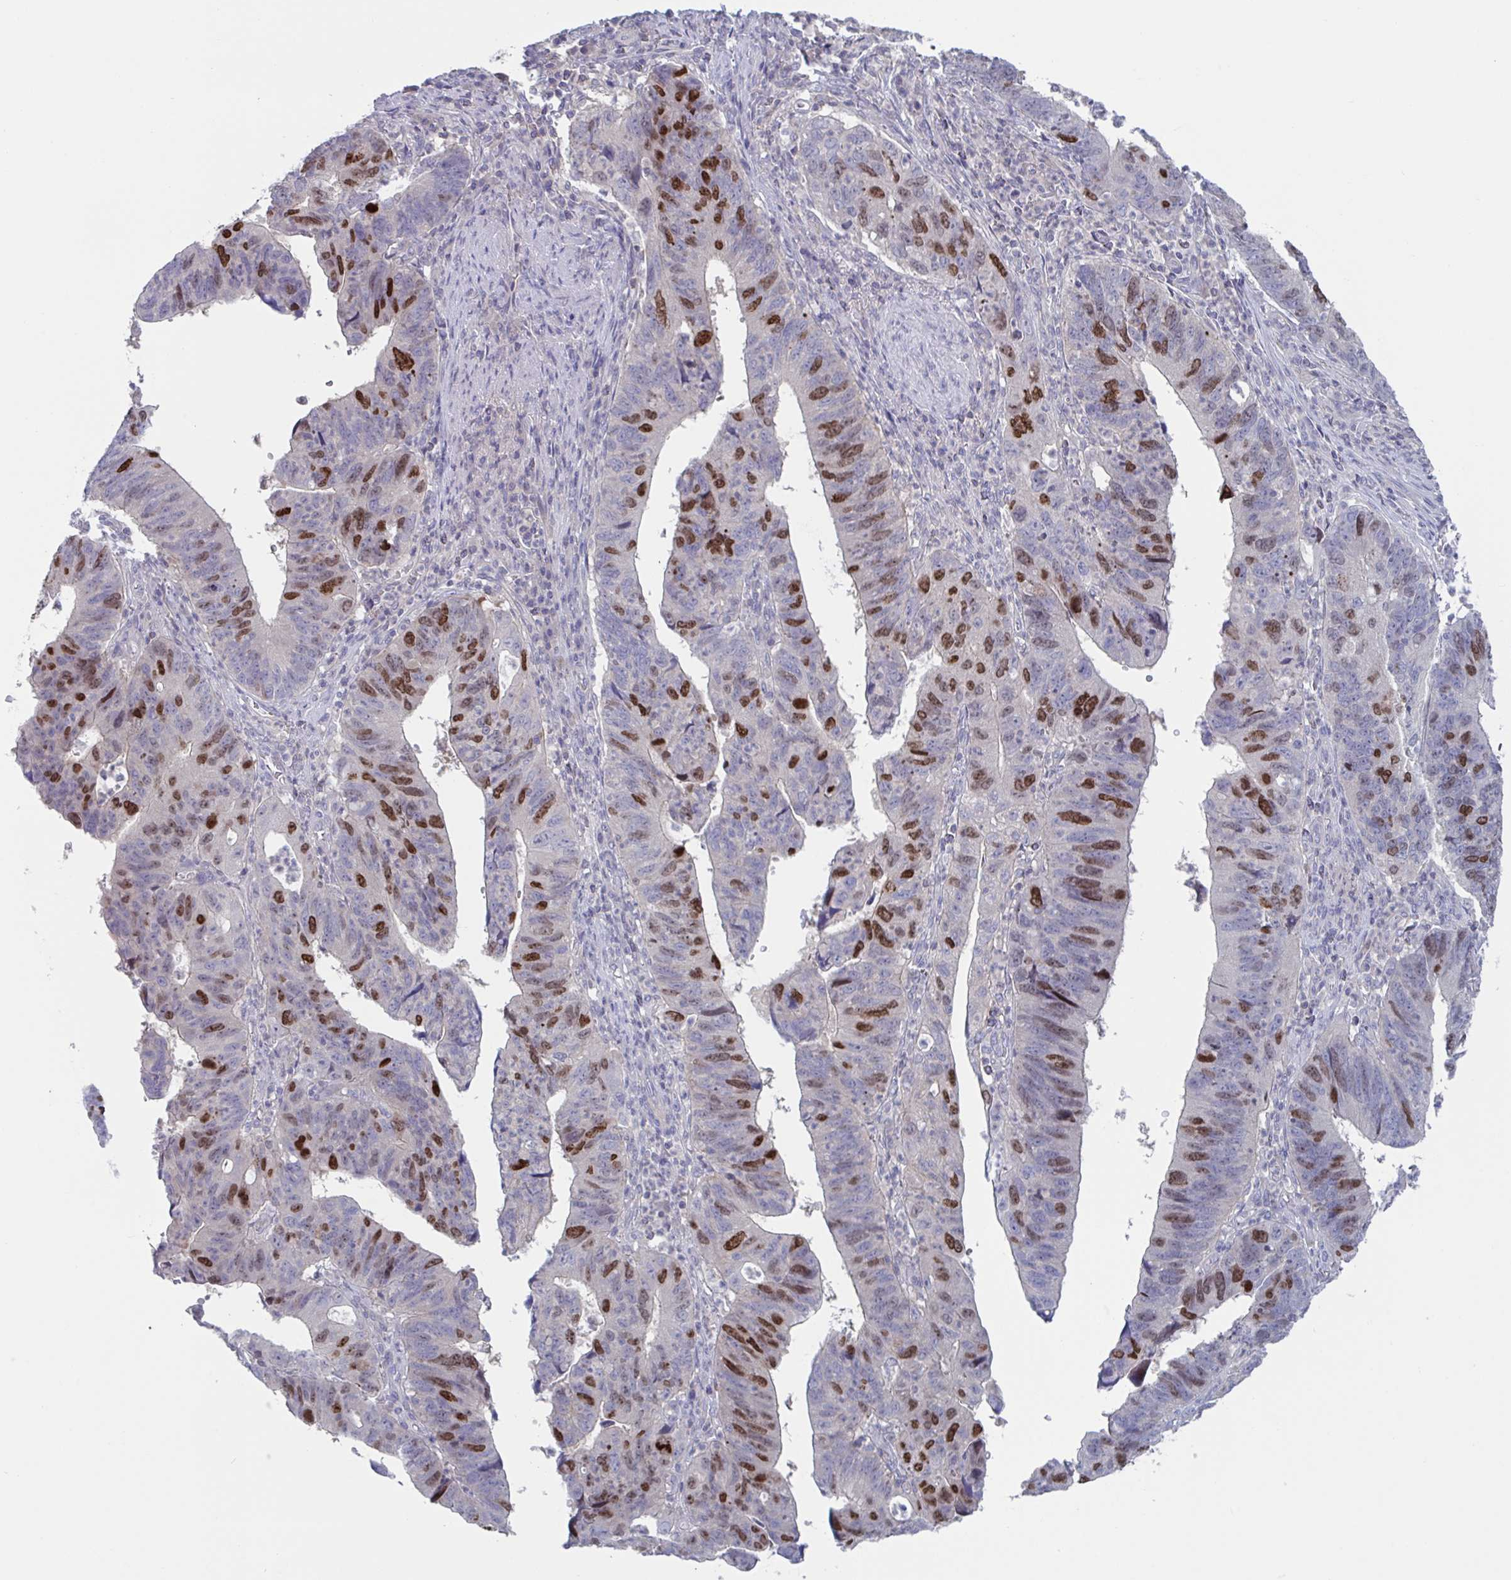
{"staining": {"intensity": "strong", "quantity": "25%-75%", "location": "nuclear"}, "tissue": "stomach cancer", "cell_type": "Tumor cells", "image_type": "cancer", "snomed": [{"axis": "morphology", "description": "Adenocarcinoma, NOS"}, {"axis": "topography", "description": "Stomach"}], "caption": "About 25%-75% of tumor cells in human stomach cancer (adenocarcinoma) show strong nuclear protein expression as visualized by brown immunohistochemical staining.", "gene": "STK26", "patient": {"sex": "male", "age": 59}}